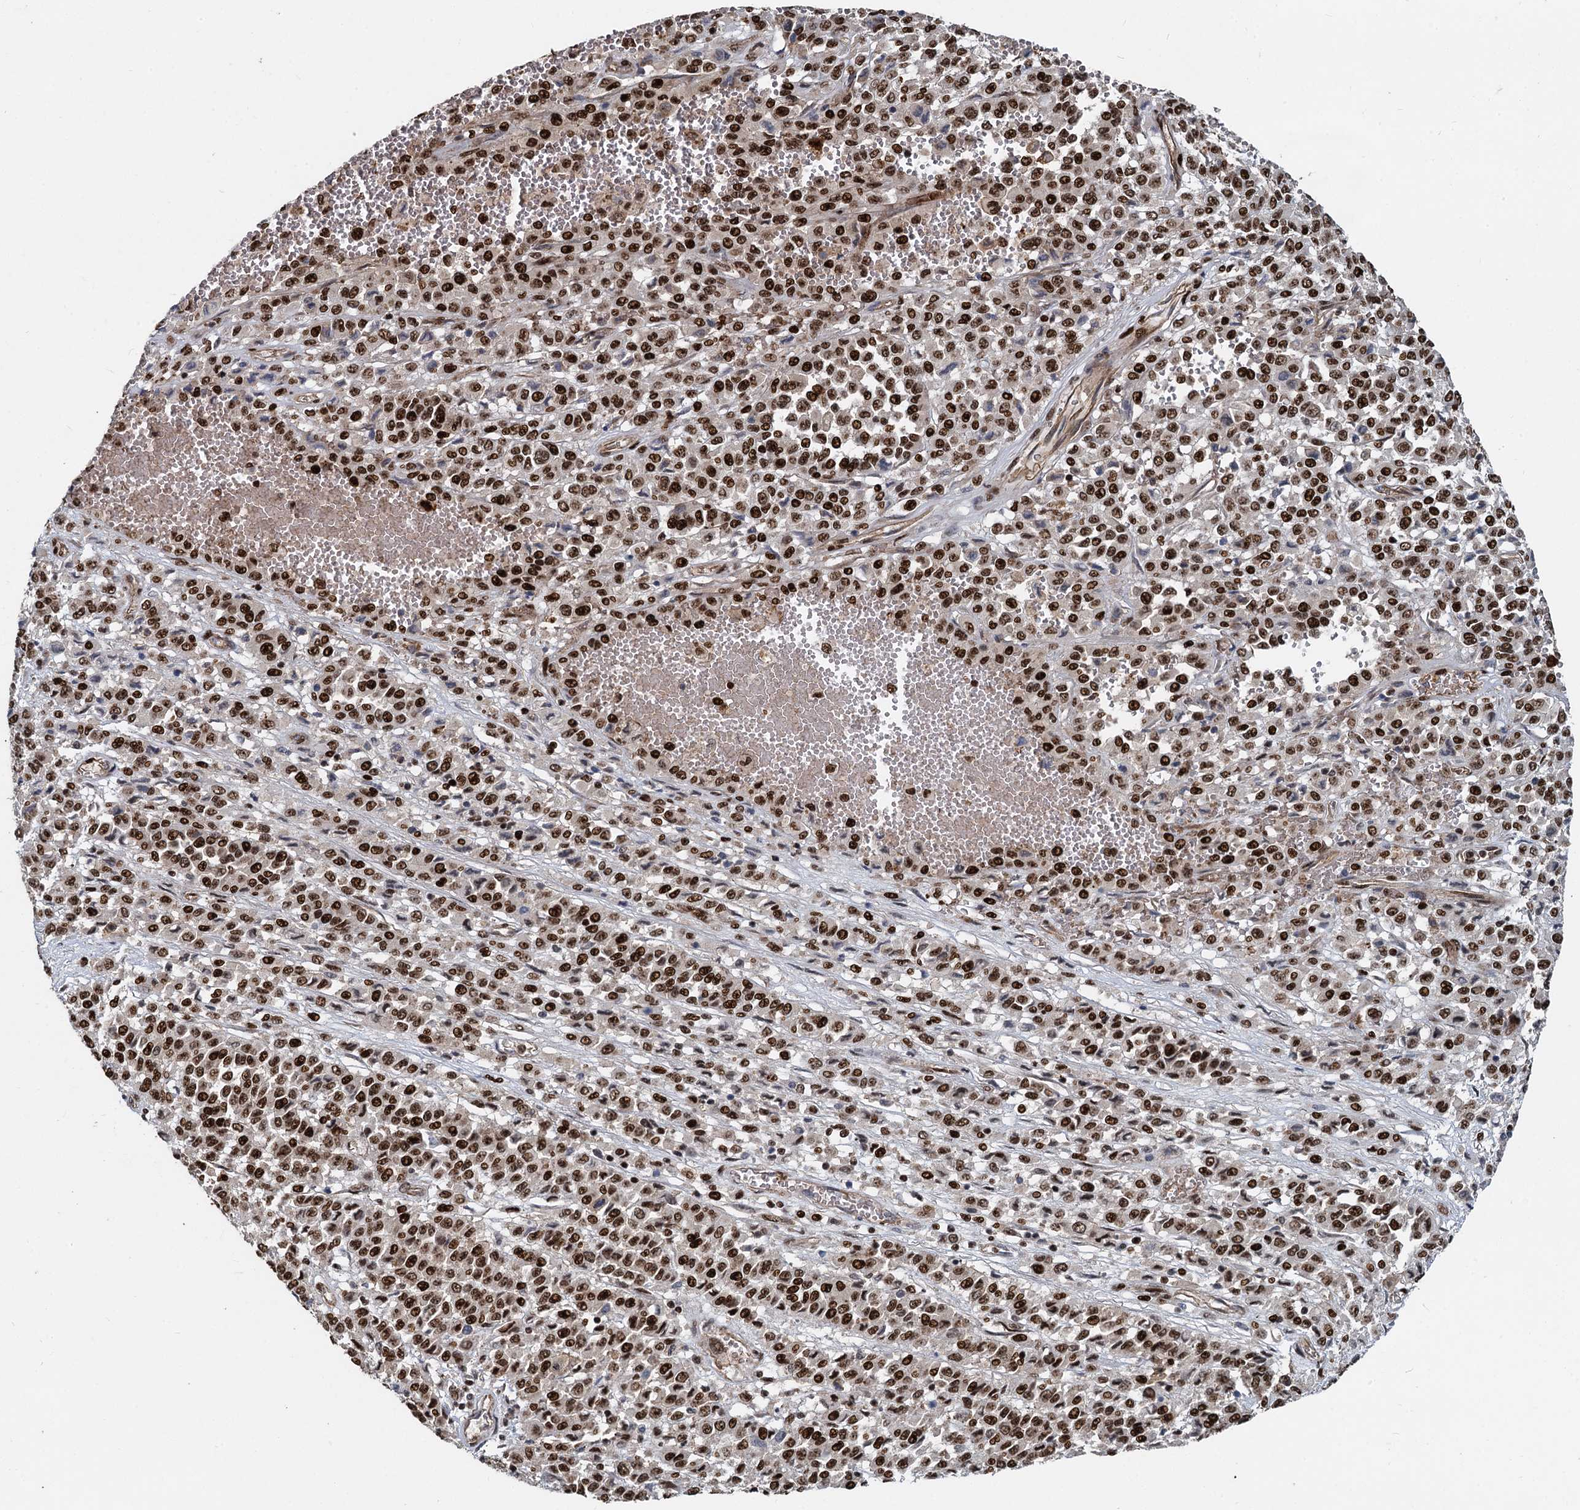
{"staining": {"intensity": "strong", "quantity": ">75%", "location": "nuclear"}, "tissue": "melanoma", "cell_type": "Tumor cells", "image_type": "cancer", "snomed": [{"axis": "morphology", "description": "Malignant melanoma, Metastatic site"}, {"axis": "topography", "description": "Pancreas"}], "caption": "A brown stain labels strong nuclear staining of a protein in malignant melanoma (metastatic site) tumor cells.", "gene": "ANKRD49", "patient": {"sex": "female", "age": 30}}